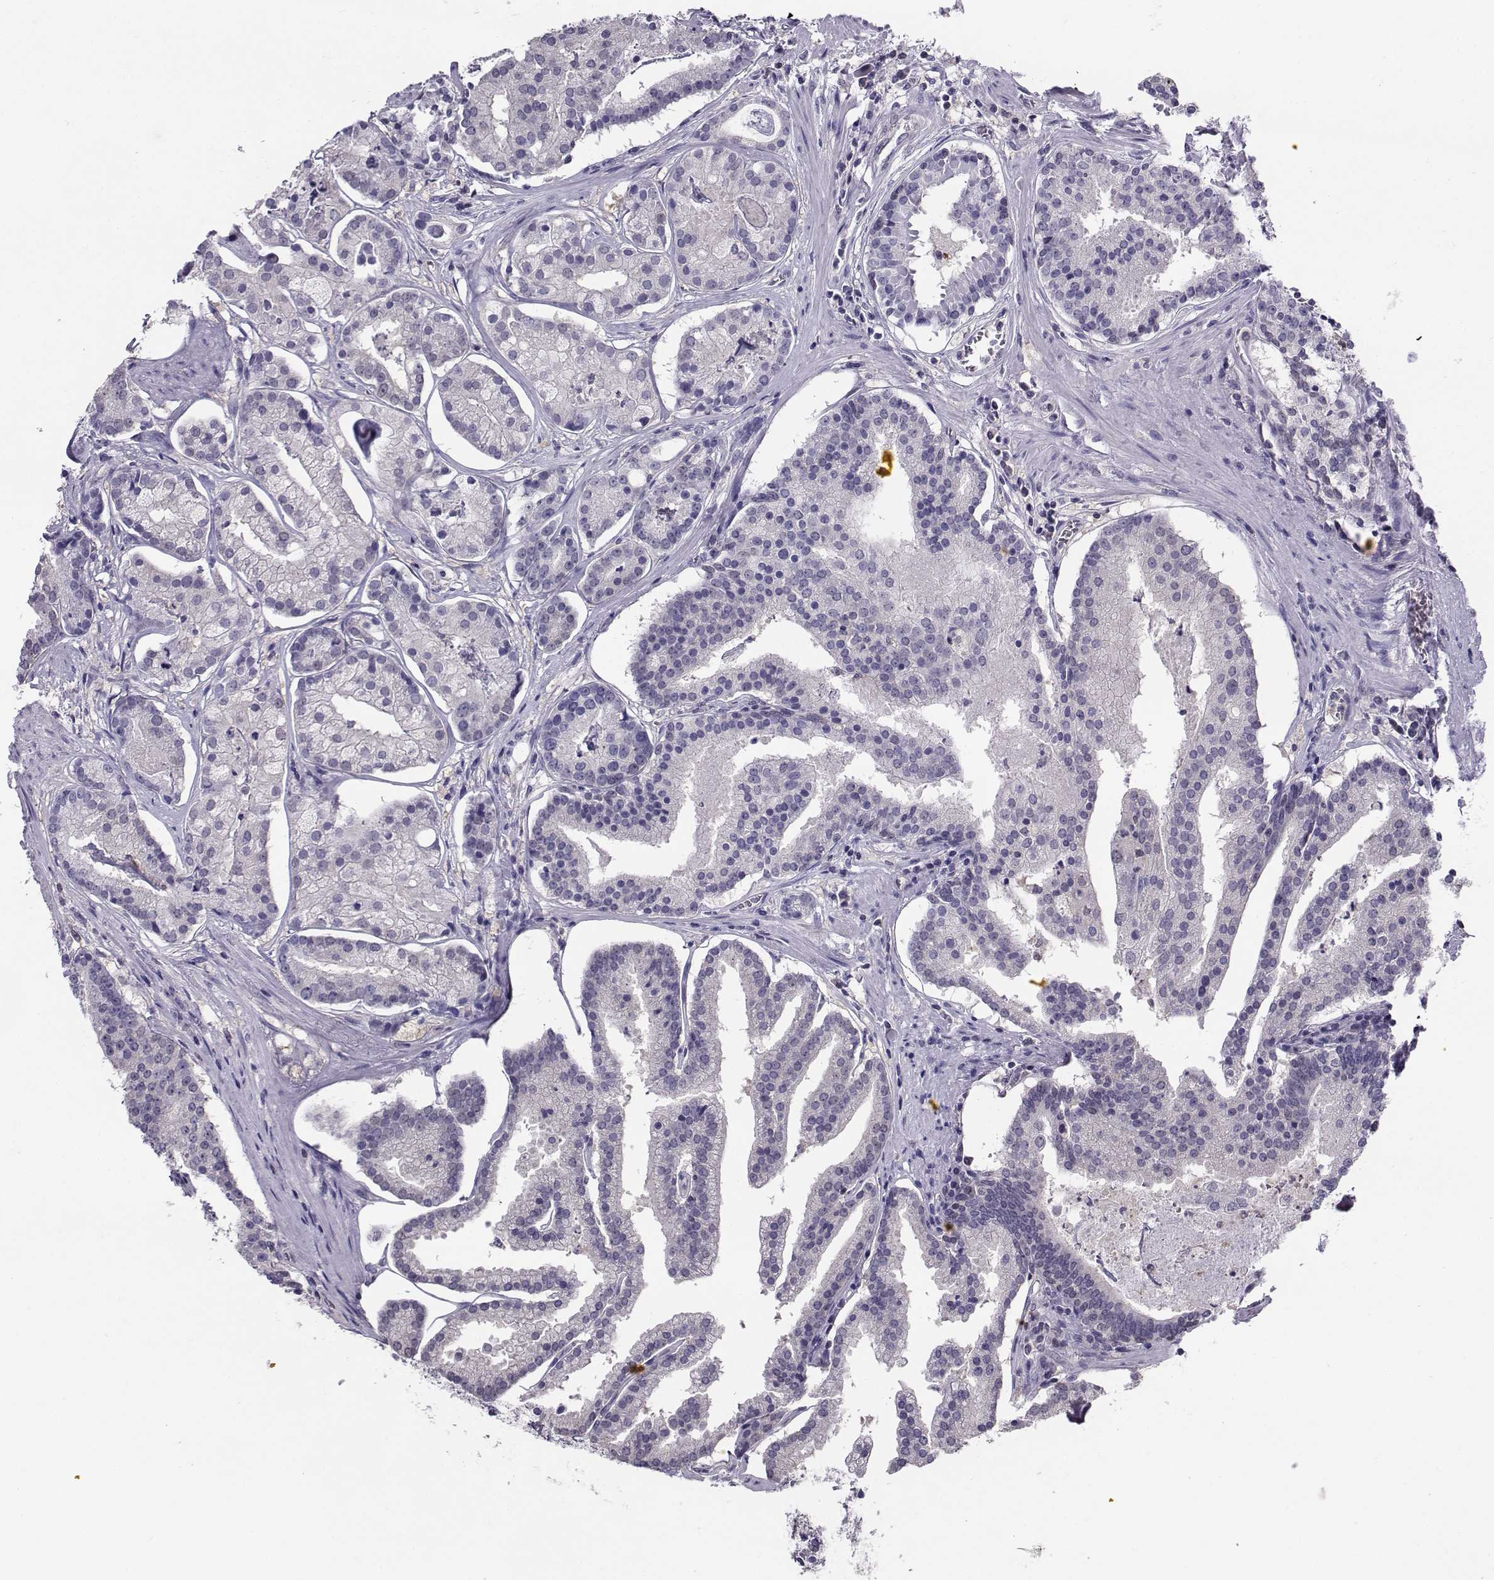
{"staining": {"intensity": "negative", "quantity": "none", "location": "none"}, "tissue": "prostate cancer", "cell_type": "Tumor cells", "image_type": "cancer", "snomed": [{"axis": "morphology", "description": "Adenocarcinoma, NOS"}, {"axis": "topography", "description": "Prostate and seminal vesicle, NOS"}, {"axis": "topography", "description": "Prostate"}], "caption": "DAB (3,3'-diaminobenzidine) immunohistochemical staining of human prostate cancer demonstrates no significant positivity in tumor cells.", "gene": "PGK1", "patient": {"sex": "male", "age": 44}}